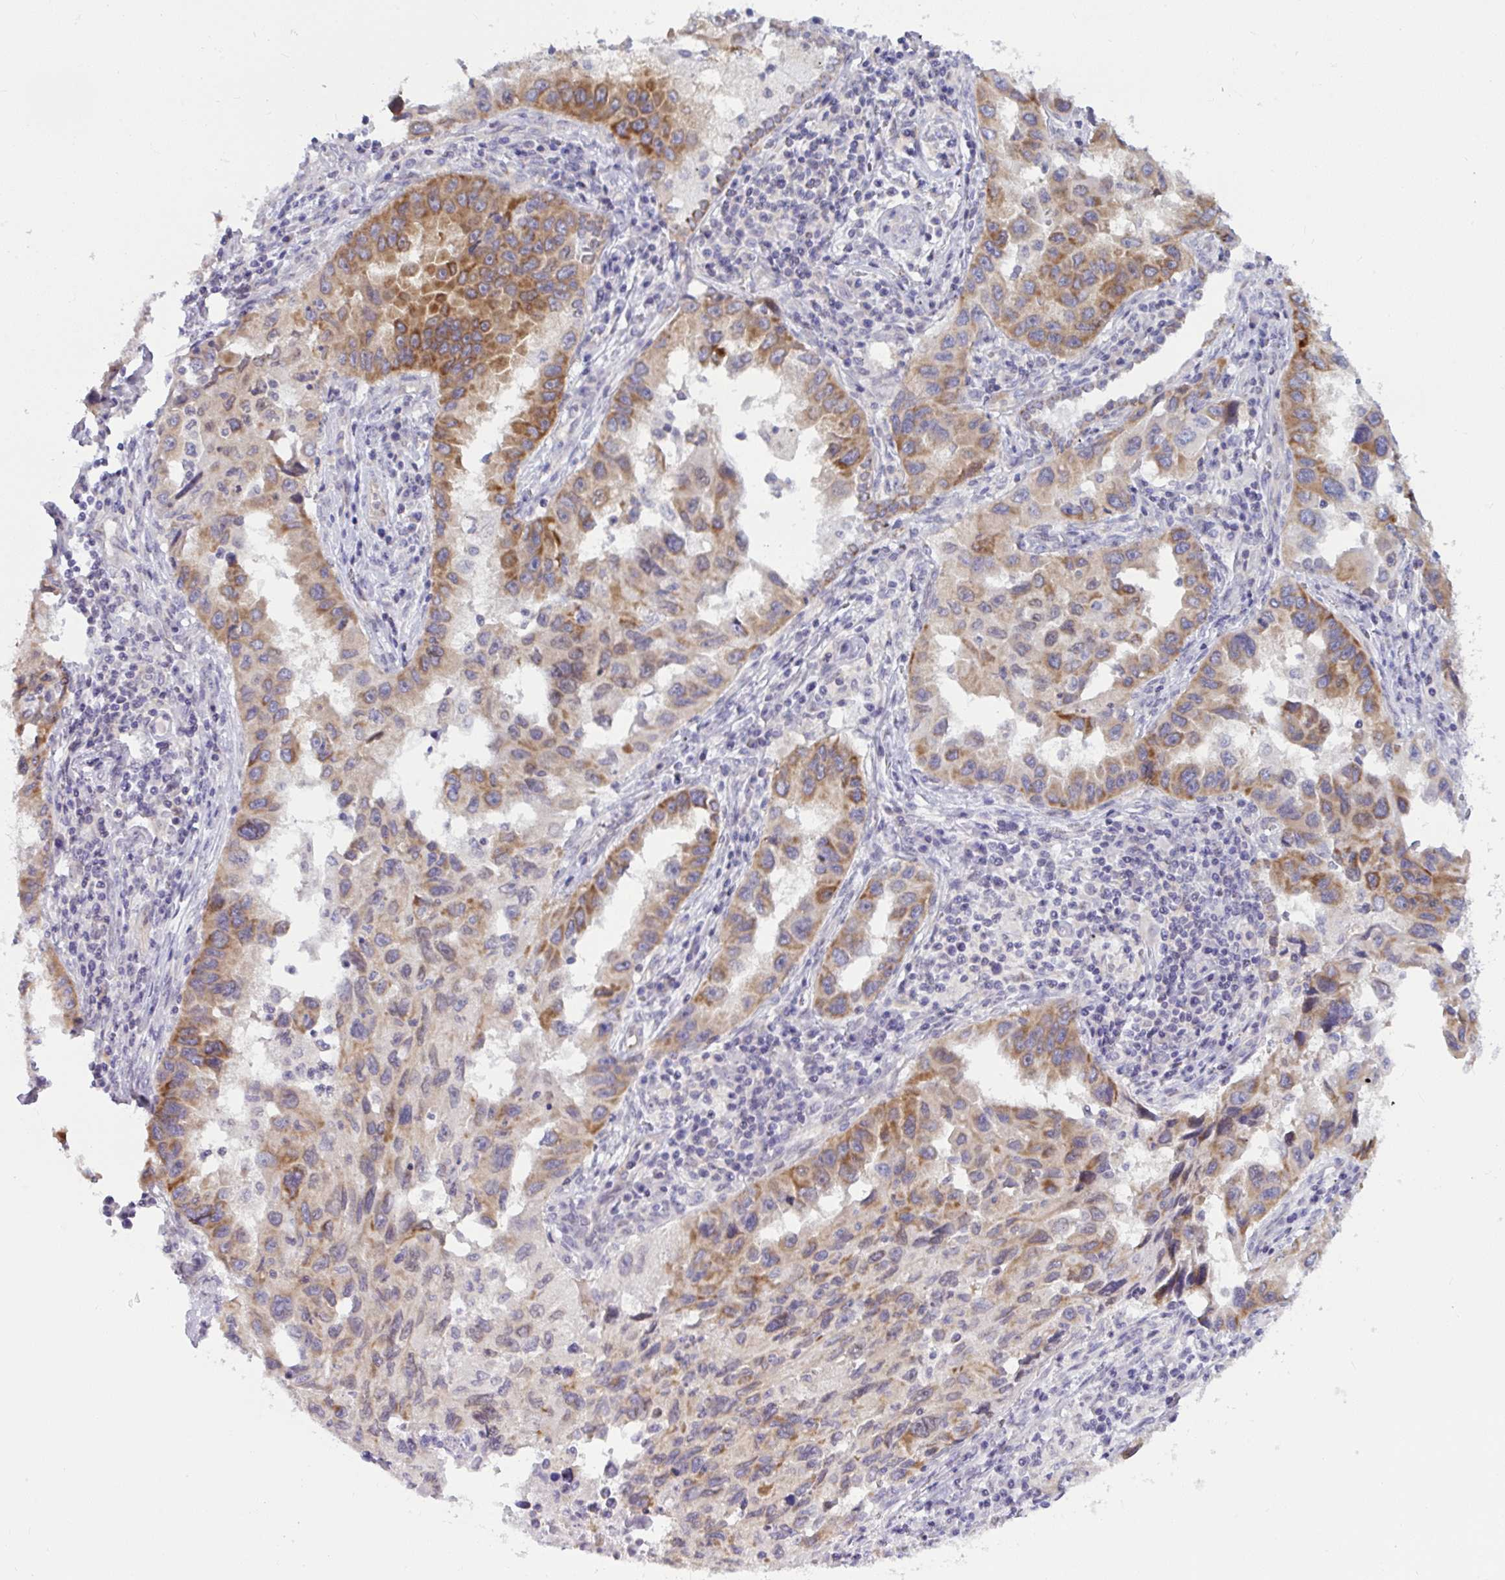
{"staining": {"intensity": "moderate", "quantity": "25%-75%", "location": "cytoplasmic/membranous"}, "tissue": "lung cancer", "cell_type": "Tumor cells", "image_type": "cancer", "snomed": [{"axis": "morphology", "description": "Adenocarcinoma, NOS"}, {"axis": "topography", "description": "Lung"}], "caption": "Adenocarcinoma (lung) tissue exhibits moderate cytoplasmic/membranous positivity in approximately 25%-75% of tumor cells, visualized by immunohistochemistry.", "gene": "TANK", "patient": {"sex": "female", "age": 73}}